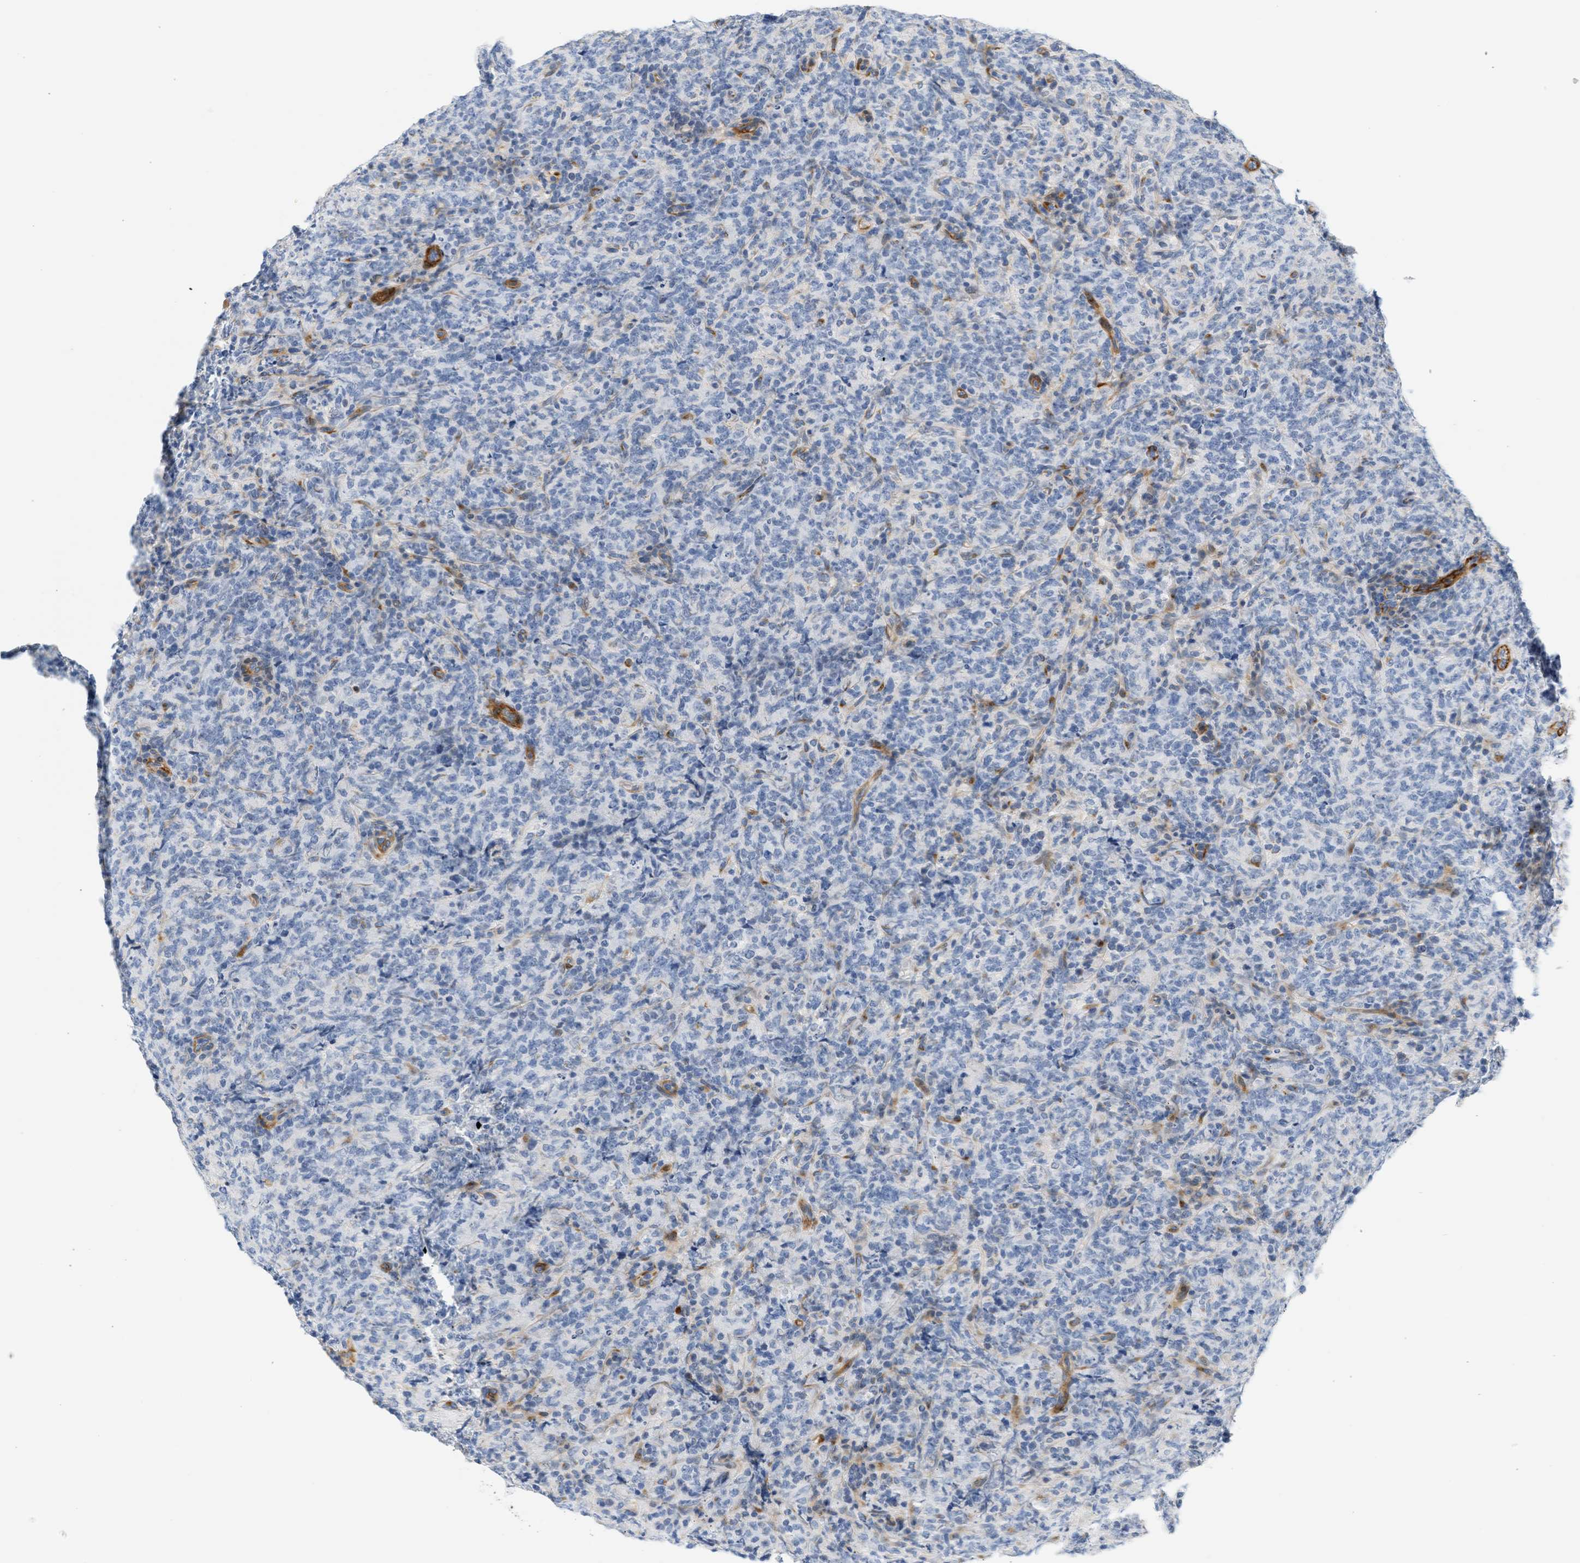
{"staining": {"intensity": "negative", "quantity": "none", "location": "none"}, "tissue": "lymphoma", "cell_type": "Tumor cells", "image_type": "cancer", "snomed": [{"axis": "morphology", "description": "Malignant lymphoma, non-Hodgkin's type, High grade"}, {"axis": "topography", "description": "Tonsil"}], "caption": "Immunohistochemistry (IHC) image of human malignant lymphoma, non-Hodgkin's type (high-grade) stained for a protein (brown), which shows no positivity in tumor cells. The staining is performed using DAB brown chromogen with nuclei counter-stained in using hematoxylin.", "gene": "SLC30A7", "patient": {"sex": "female", "age": 36}}